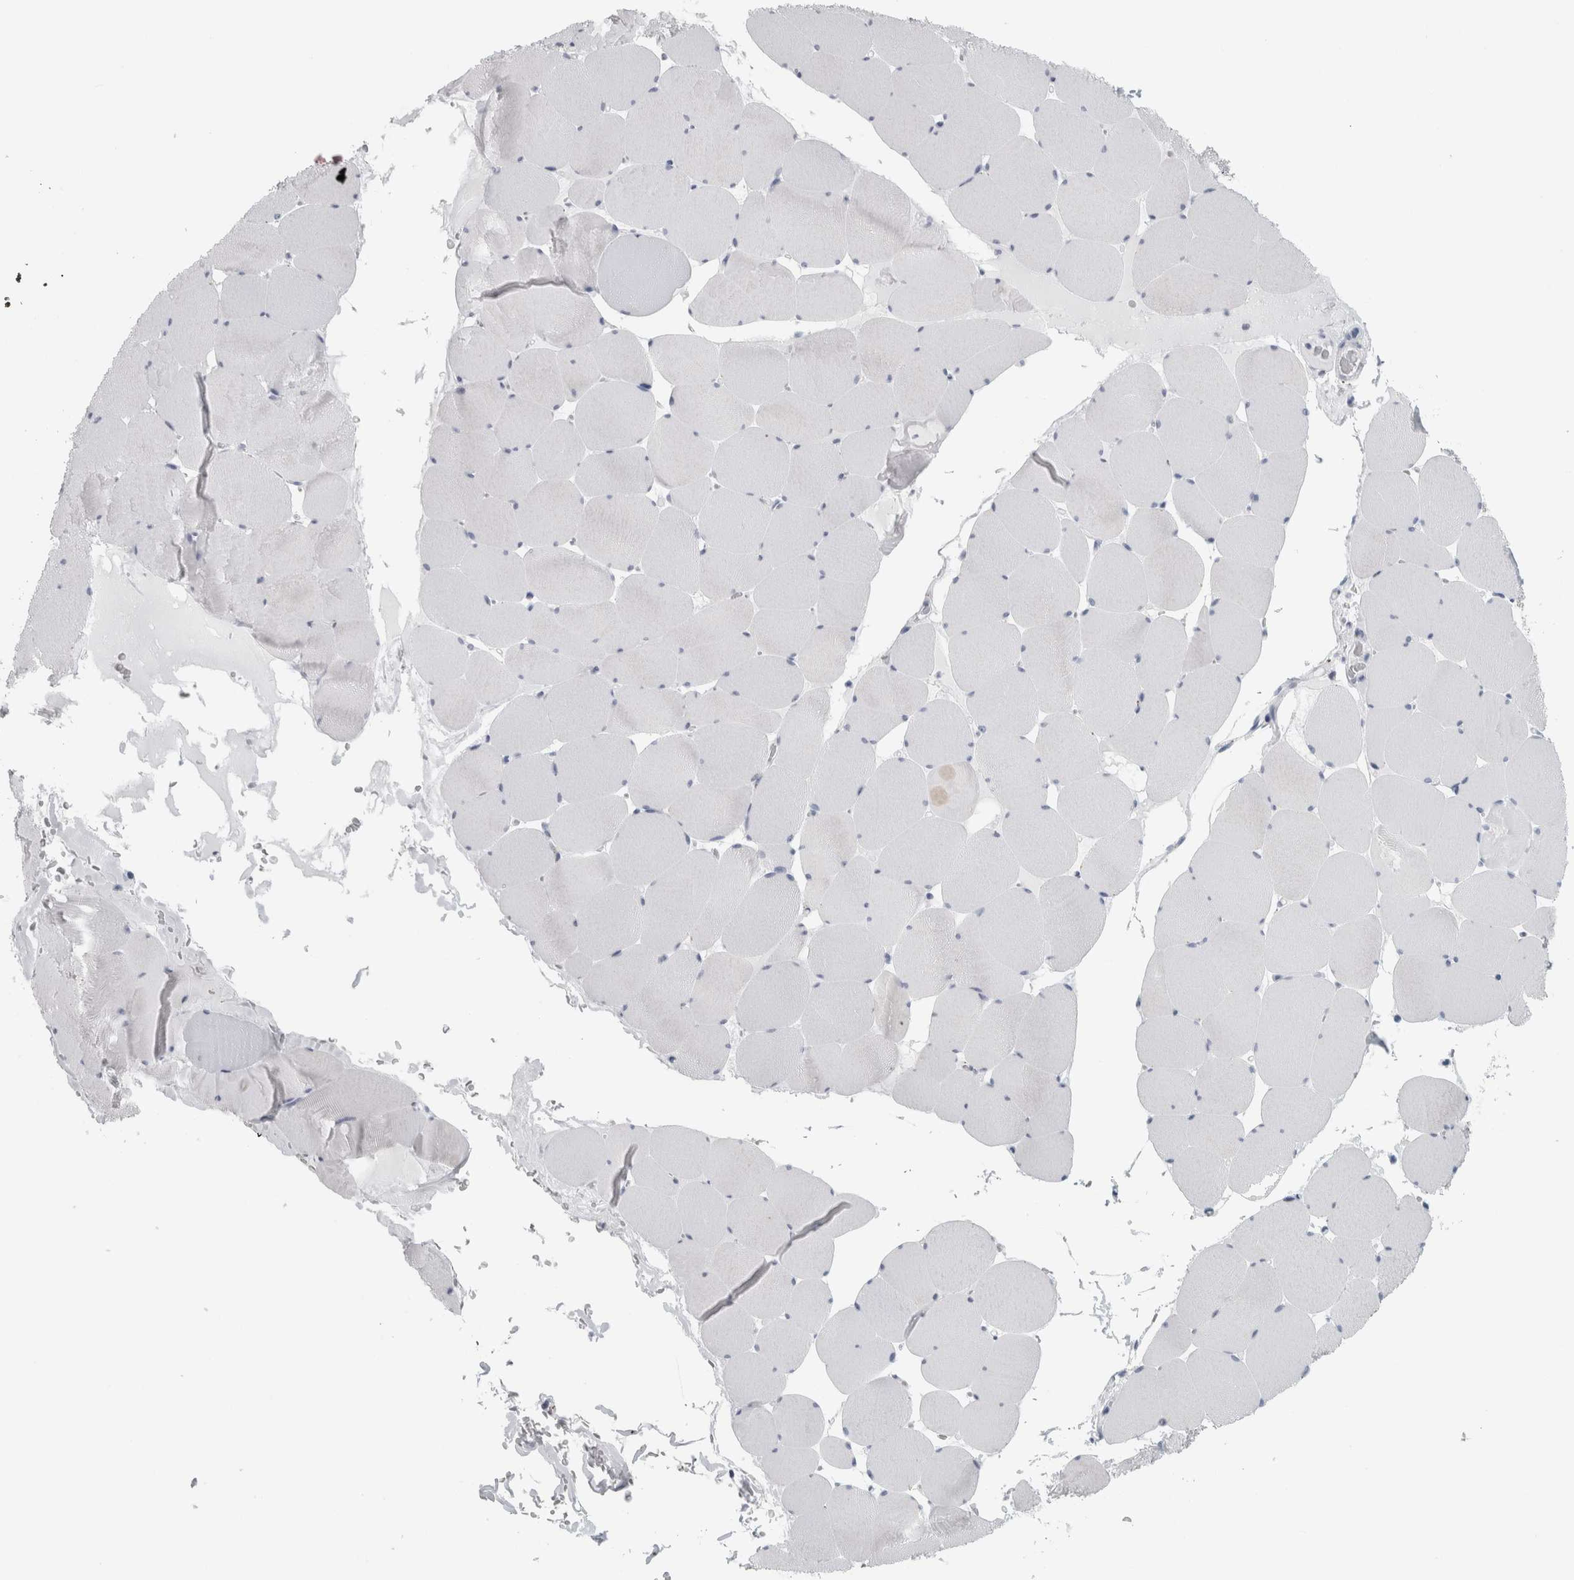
{"staining": {"intensity": "negative", "quantity": "none", "location": "none"}, "tissue": "skeletal muscle", "cell_type": "Myocytes", "image_type": "normal", "snomed": [{"axis": "morphology", "description": "Normal tissue, NOS"}, {"axis": "topography", "description": "Skeletal muscle"}], "caption": "DAB immunohistochemical staining of normal skeletal muscle displays no significant staining in myocytes.", "gene": "CPE", "patient": {"sex": "male", "age": 62}}